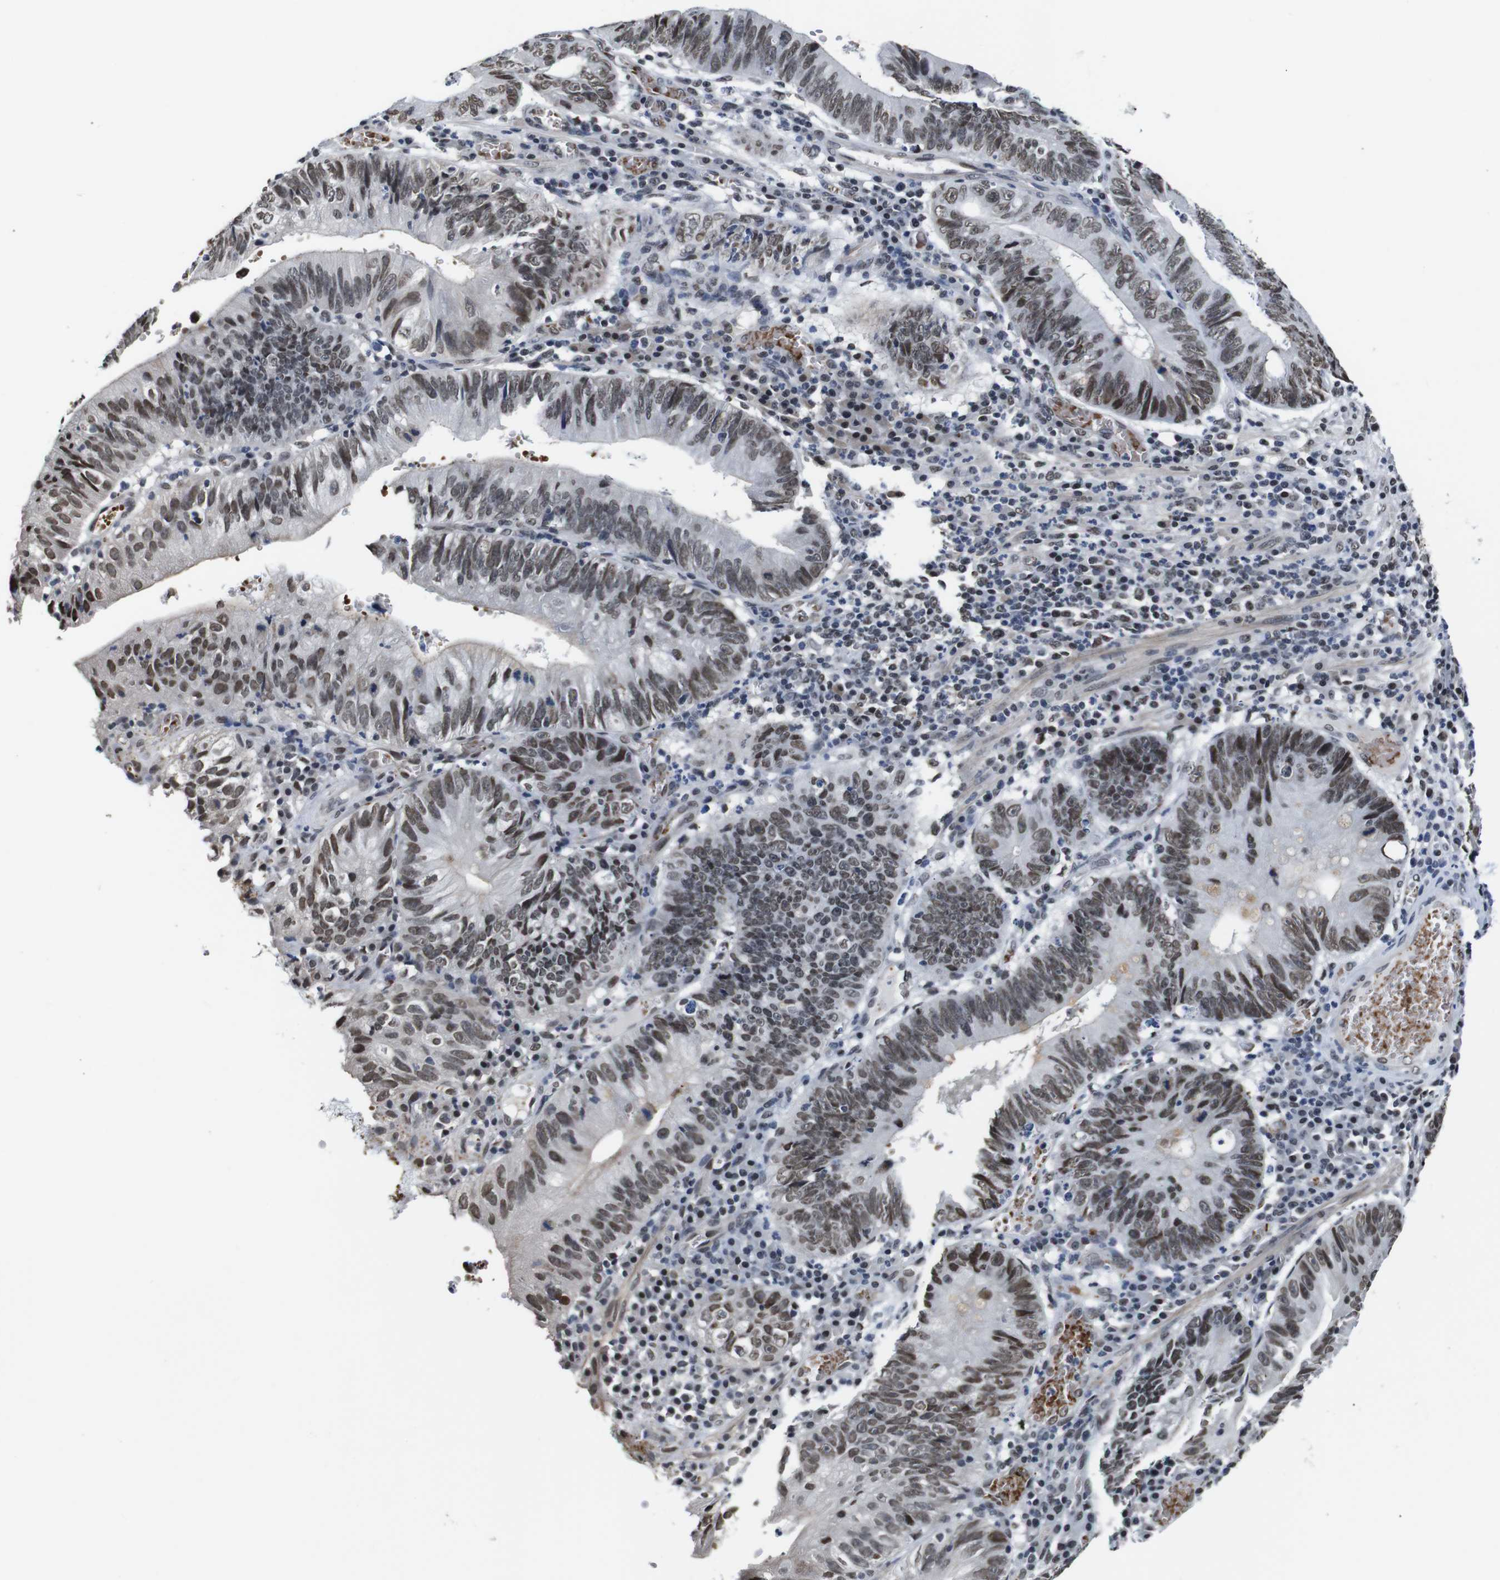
{"staining": {"intensity": "moderate", "quantity": ">75%", "location": "nuclear"}, "tissue": "stomach cancer", "cell_type": "Tumor cells", "image_type": "cancer", "snomed": [{"axis": "morphology", "description": "Adenocarcinoma, NOS"}, {"axis": "topography", "description": "Stomach"}], "caption": "DAB (3,3'-diaminobenzidine) immunohistochemical staining of stomach adenocarcinoma exhibits moderate nuclear protein expression in approximately >75% of tumor cells. Using DAB (brown) and hematoxylin (blue) stains, captured at high magnification using brightfield microscopy.", "gene": "ILDR2", "patient": {"sex": "male", "age": 59}}